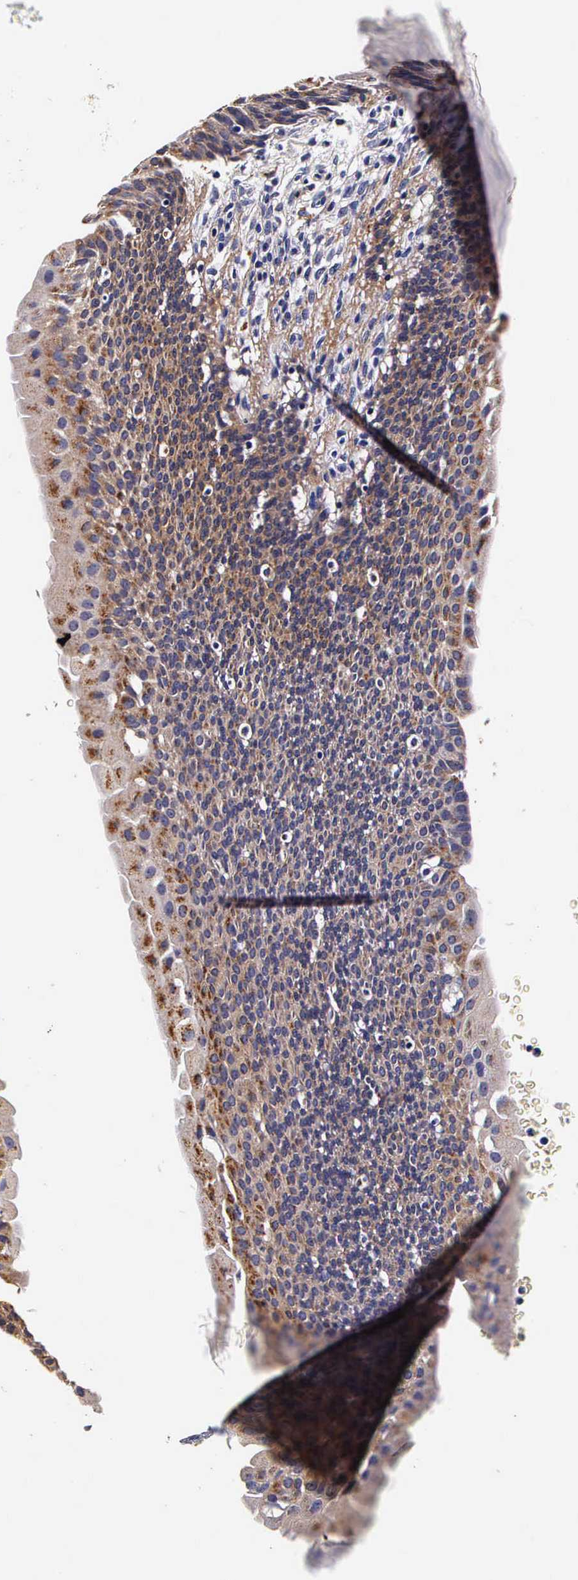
{"staining": {"intensity": "strong", "quantity": "25%-75%", "location": "cytoplasmic/membranous"}, "tissue": "urinary bladder", "cell_type": "Urothelial cells", "image_type": "normal", "snomed": [{"axis": "morphology", "description": "Normal tissue, NOS"}, {"axis": "morphology", "description": "Urothelial carcinoma, Low grade"}, {"axis": "topography", "description": "Smooth muscle"}, {"axis": "topography", "description": "Urinary bladder"}], "caption": "Immunohistochemical staining of normal human urinary bladder demonstrates 25%-75% levels of strong cytoplasmic/membranous protein staining in about 25%-75% of urothelial cells. Nuclei are stained in blue.", "gene": "CTSB", "patient": {"sex": "male", "age": 60}}